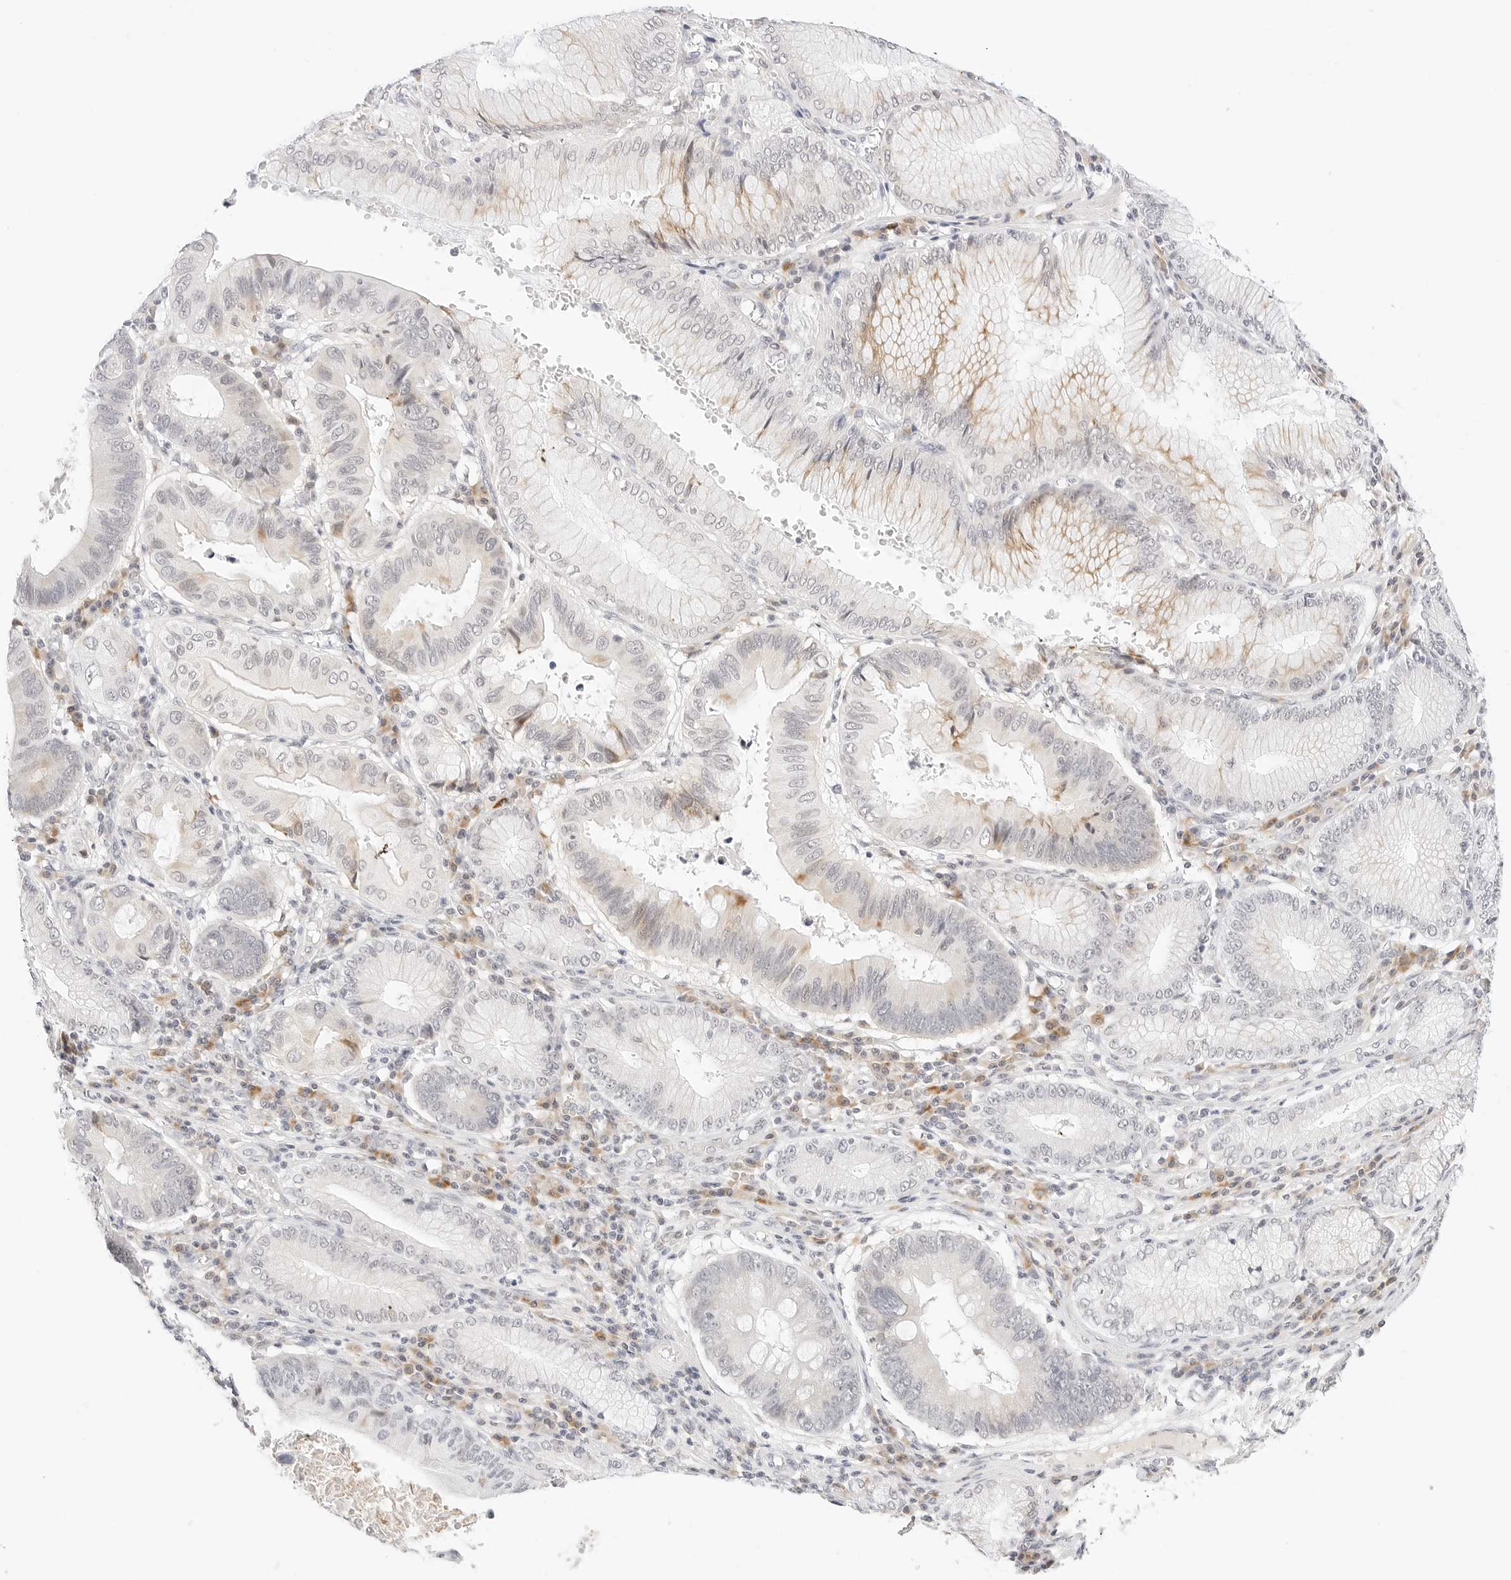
{"staining": {"intensity": "moderate", "quantity": "<25%", "location": "cytoplasmic/membranous"}, "tissue": "stomach cancer", "cell_type": "Tumor cells", "image_type": "cancer", "snomed": [{"axis": "morphology", "description": "Adenocarcinoma, NOS"}, {"axis": "topography", "description": "Stomach"}], "caption": "This is a micrograph of immunohistochemistry (IHC) staining of adenocarcinoma (stomach), which shows moderate staining in the cytoplasmic/membranous of tumor cells.", "gene": "XKR4", "patient": {"sex": "male", "age": 59}}